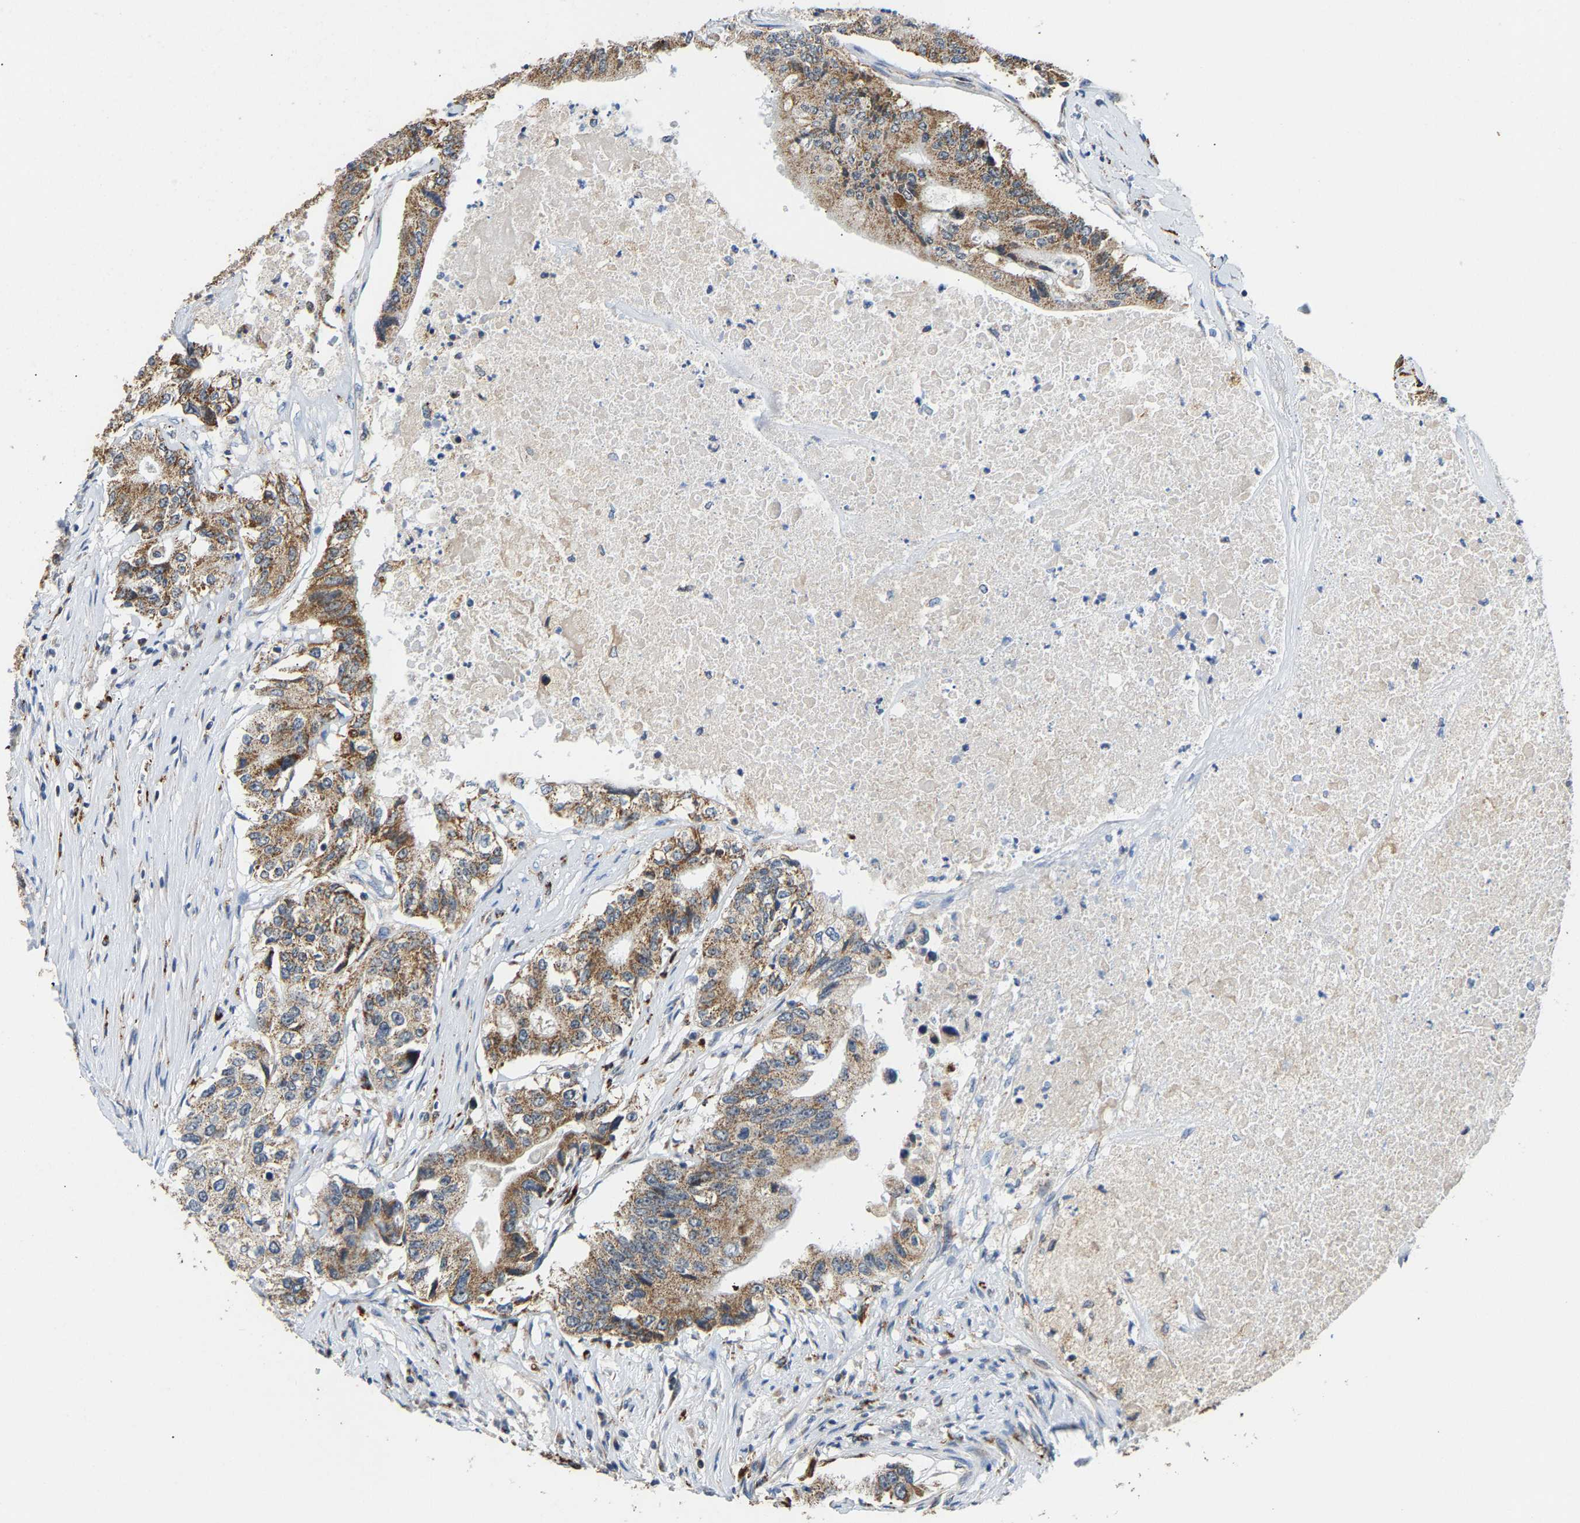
{"staining": {"intensity": "moderate", "quantity": ">75%", "location": "cytoplasmic/membranous"}, "tissue": "colorectal cancer", "cell_type": "Tumor cells", "image_type": "cancer", "snomed": [{"axis": "morphology", "description": "Adenocarcinoma, NOS"}, {"axis": "topography", "description": "Colon"}], "caption": "The photomicrograph exhibits immunohistochemical staining of colorectal cancer. There is moderate cytoplasmic/membranous staining is identified in approximately >75% of tumor cells.", "gene": "GIMAP7", "patient": {"sex": "female", "age": 77}}